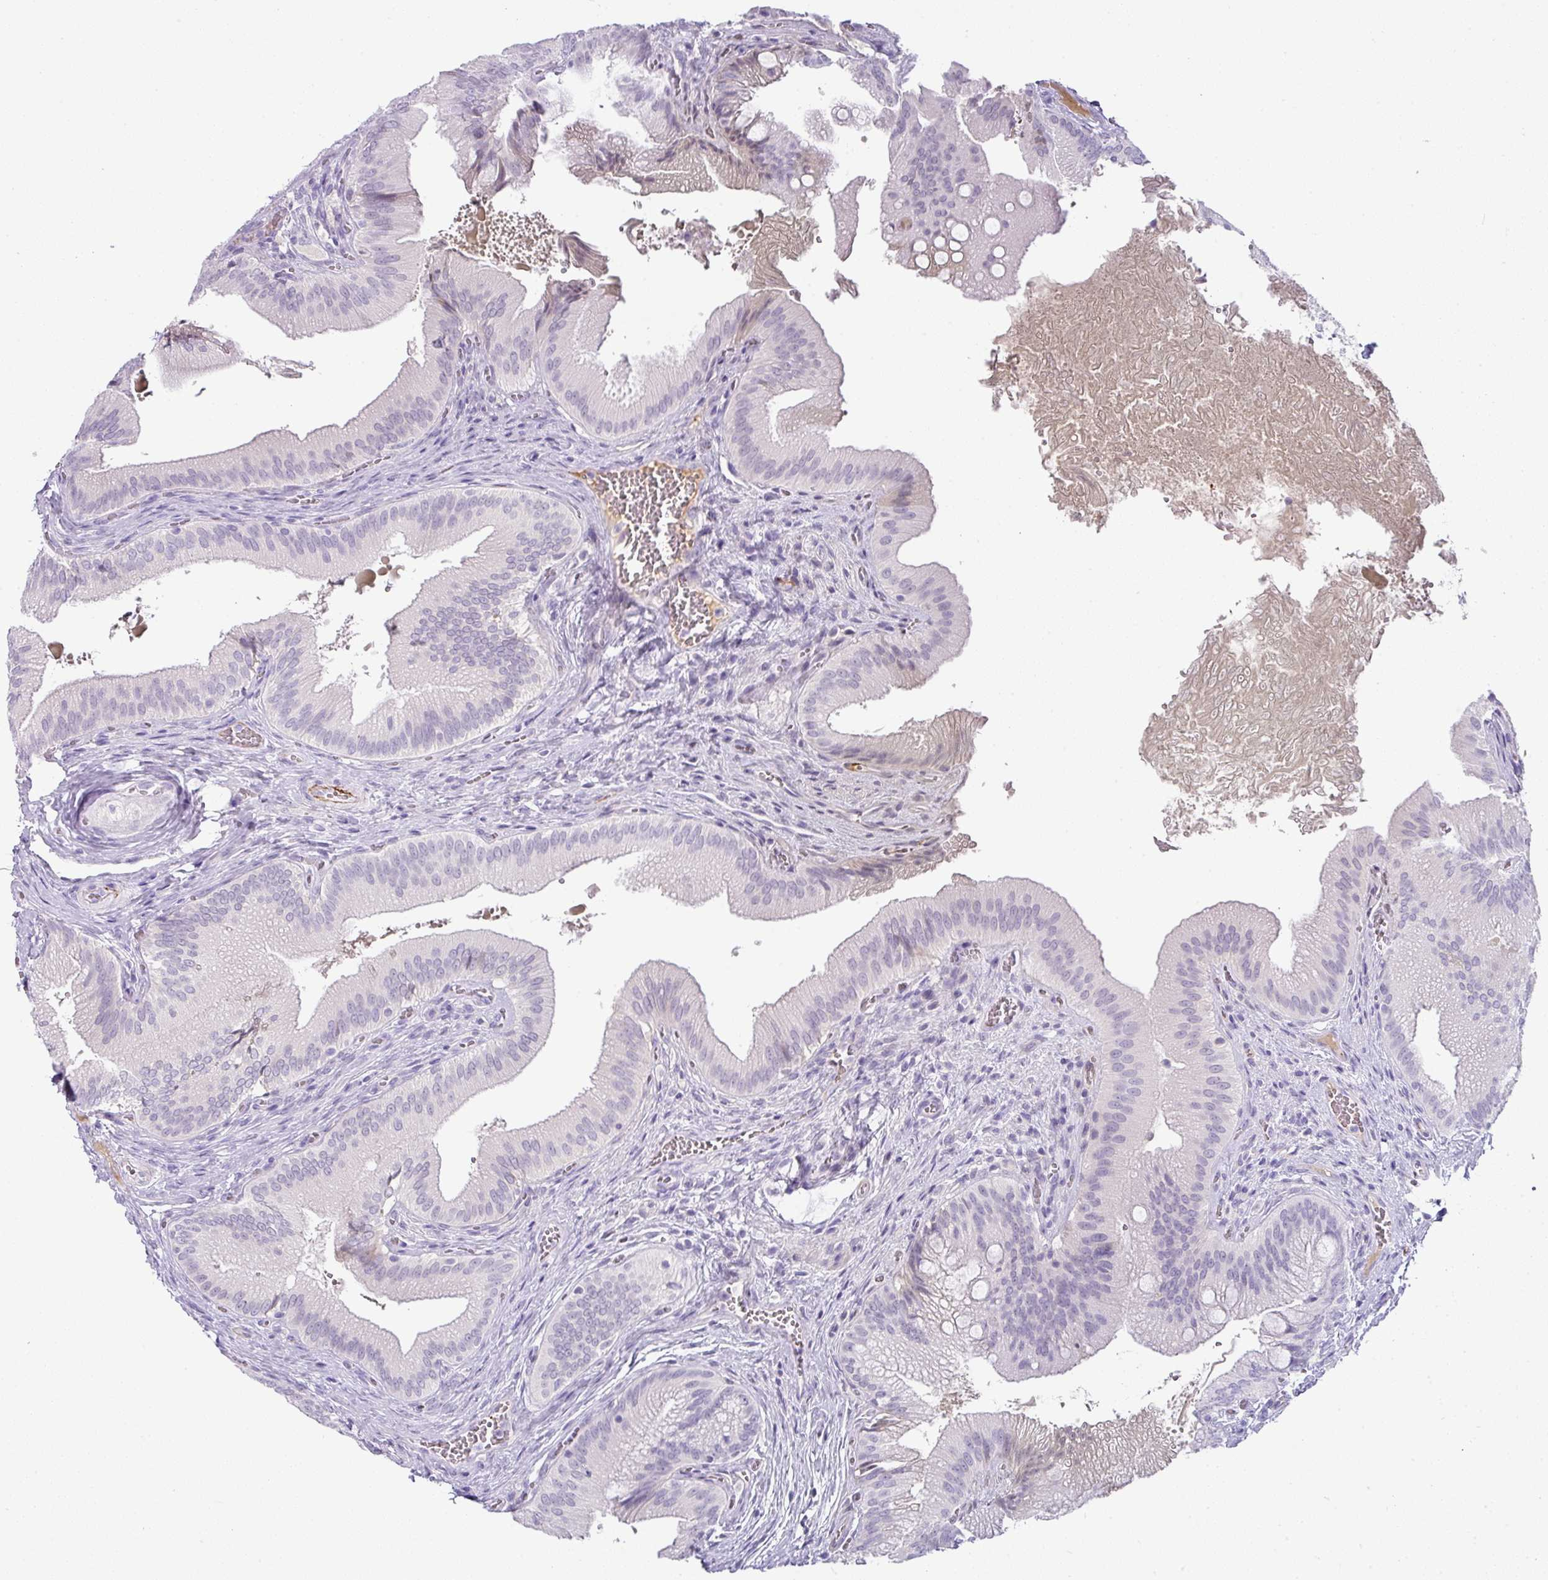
{"staining": {"intensity": "negative", "quantity": "none", "location": "none"}, "tissue": "gallbladder", "cell_type": "Glandular cells", "image_type": "normal", "snomed": [{"axis": "morphology", "description": "Normal tissue, NOS"}, {"axis": "topography", "description": "Gallbladder"}], "caption": "The histopathology image exhibits no significant staining in glandular cells of gallbladder. (DAB (3,3'-diaminobenzidine) IHC visualized using brightfield microscopy, high magnification).", "gene": "FGF17", "patient": {"sex": "male", "age": 17}}